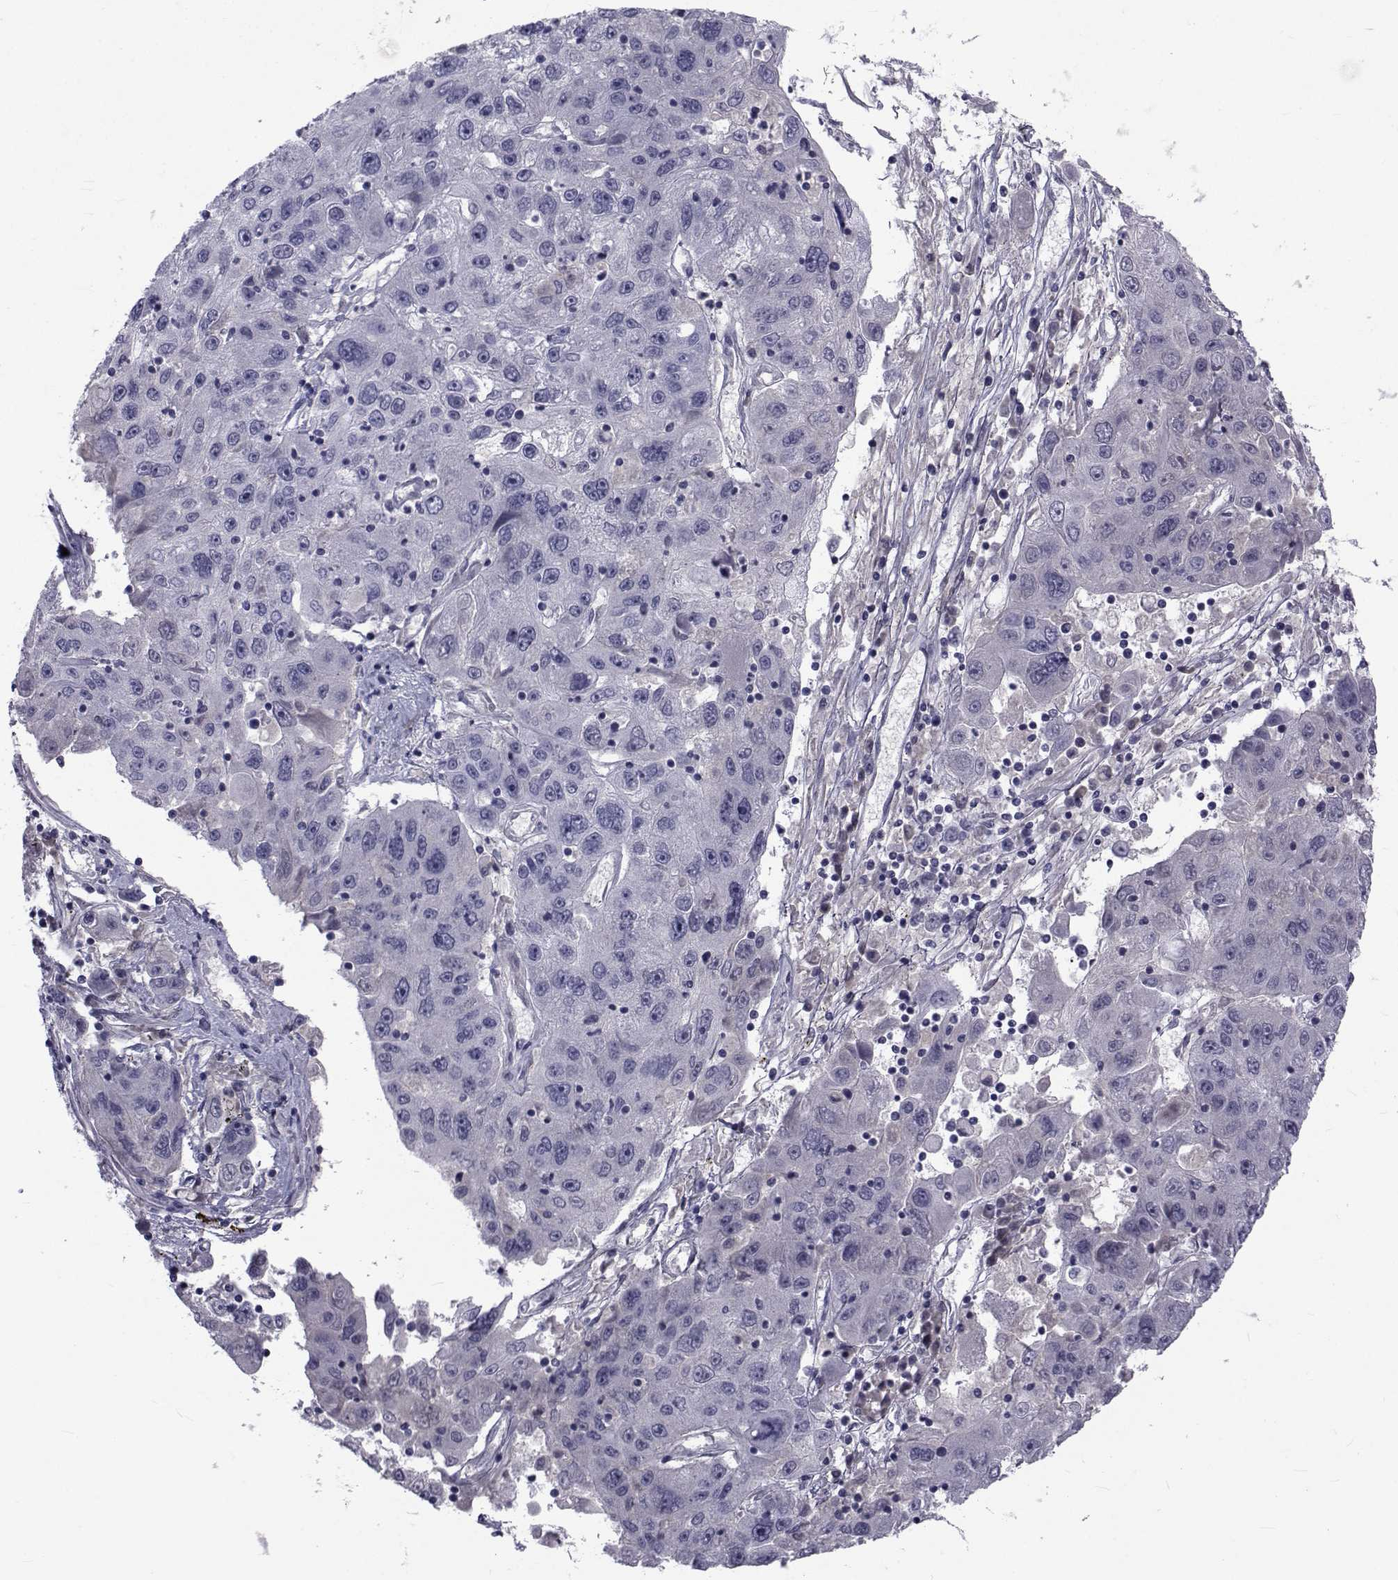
{"staining": {"intensity": "negative", "quantity": "none", "location": "none"}, "tissue": "stomach cancer", "cell_type": "Tumor cells", "image_type": "cancer", "snomed": [{"axis": "morphology", "description": "Adenocarcinoma, NOS"}, {"axis": "topography", "description": "Stomach"}], "caption": "IHC photomicrograph of neoplastic tissue: human stomach cancer (adenocarcinoma) stained with DAB demonstrates no significant protein positivity in tumor cells.", "gene": "PAX2", "patient": {"sex": "male", "age": 56}}